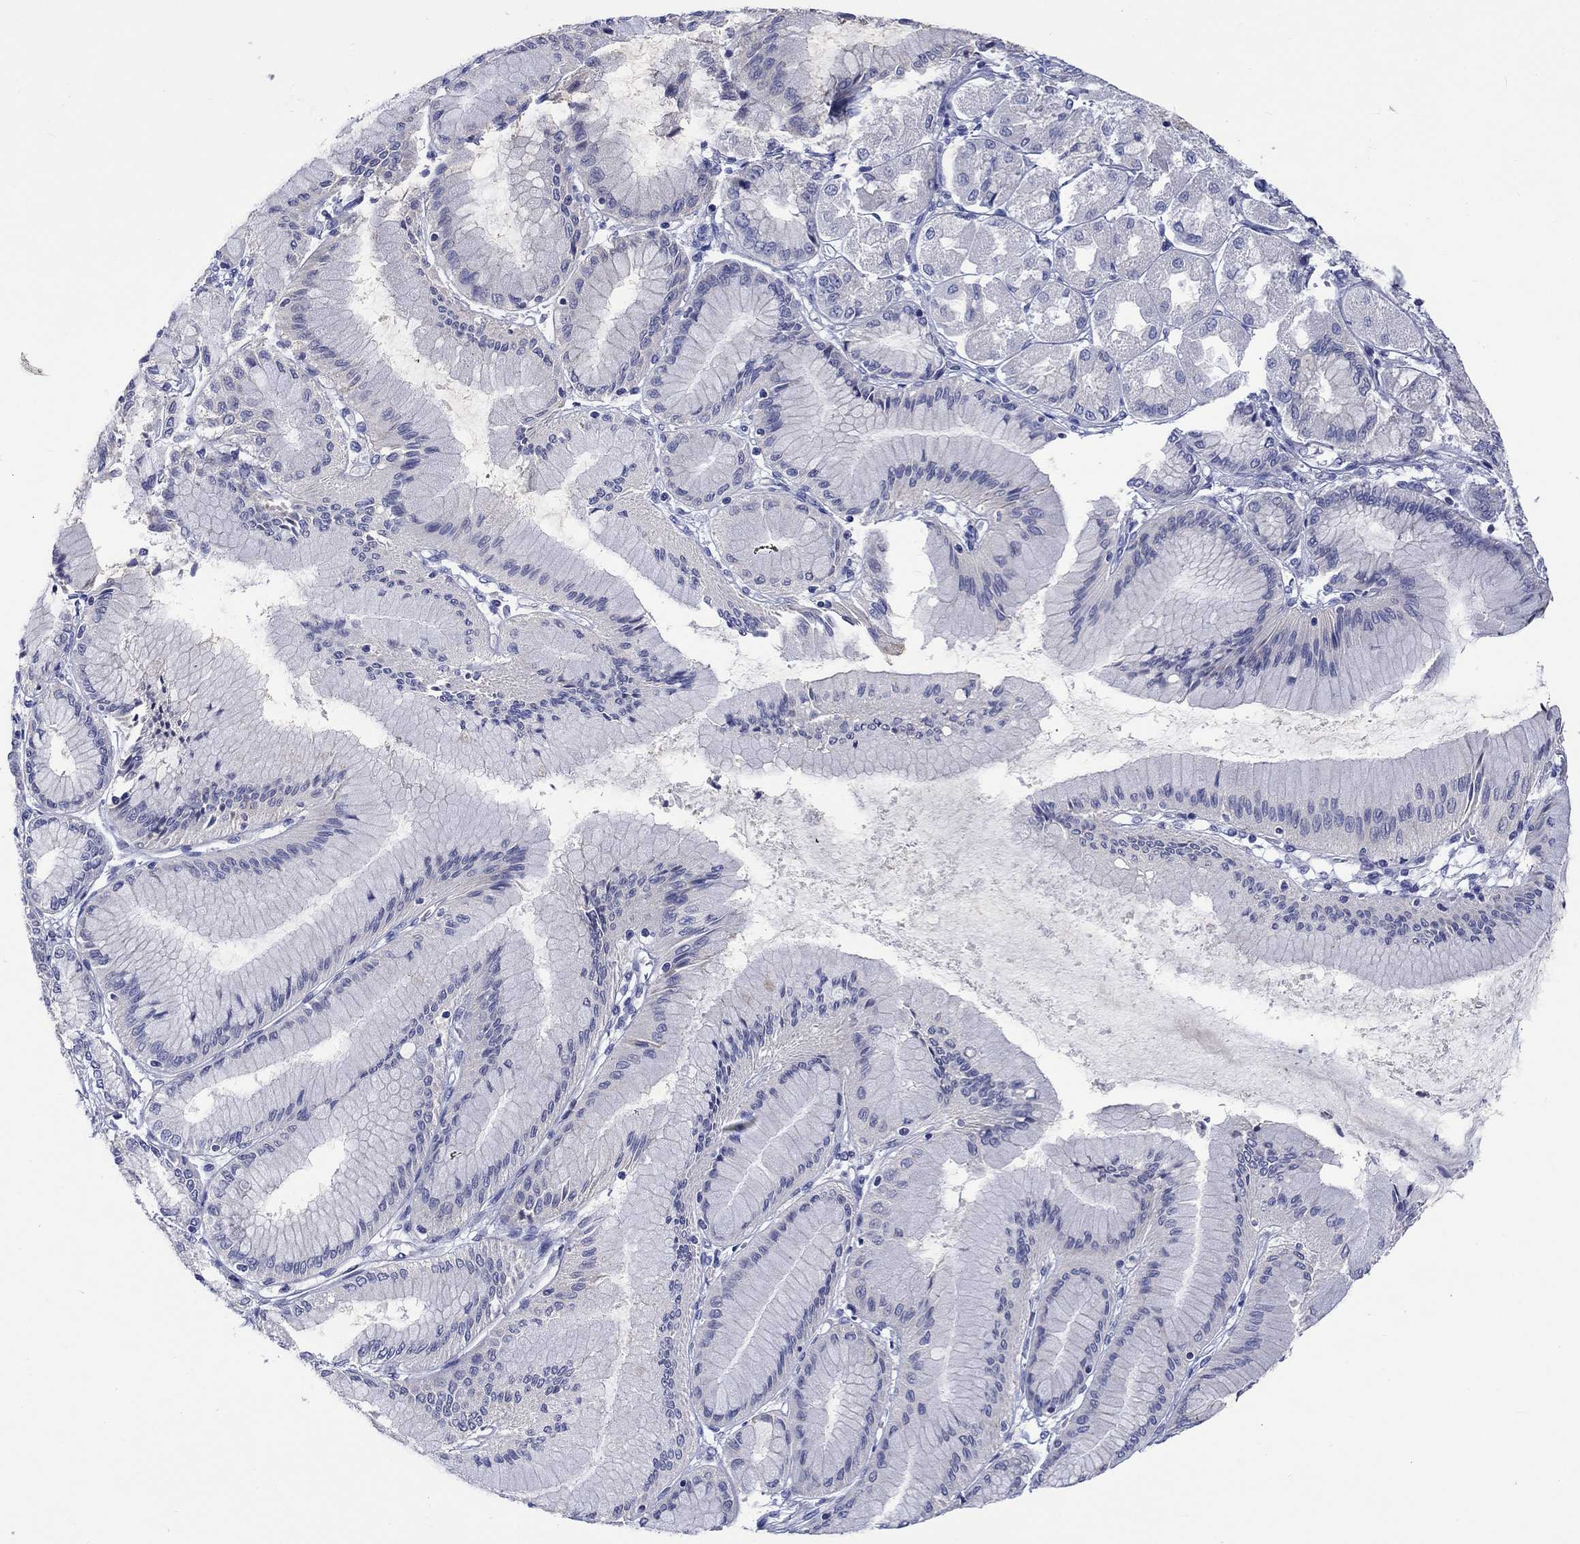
{"staining": {"intensity": "negative", "quantity": "none", "location": "none"}, "tissue": "stomach cancer", "cell_type": "Tumor cells", "image_type": "cancer", "snomed": [{"axis": "morphology", "description": "Normal tissue, NOS"}, {"axis": "morphology", "description": "Adenocarcinoma, NOS"}, {"axis": "morphology", "description": "Adenocarcinoma, High grade"}, {"axis": "topography", "description": "Stomach, upper"}, {"axis": "topography", "description": "Stomach"}], "caption": "Adenocarcinoma (stomach) was stained to show a protein in brown. There is no significant expression in tumor cells.", "gene": "TOMM20L", "patient": {"sex": "female", "age": 65}}